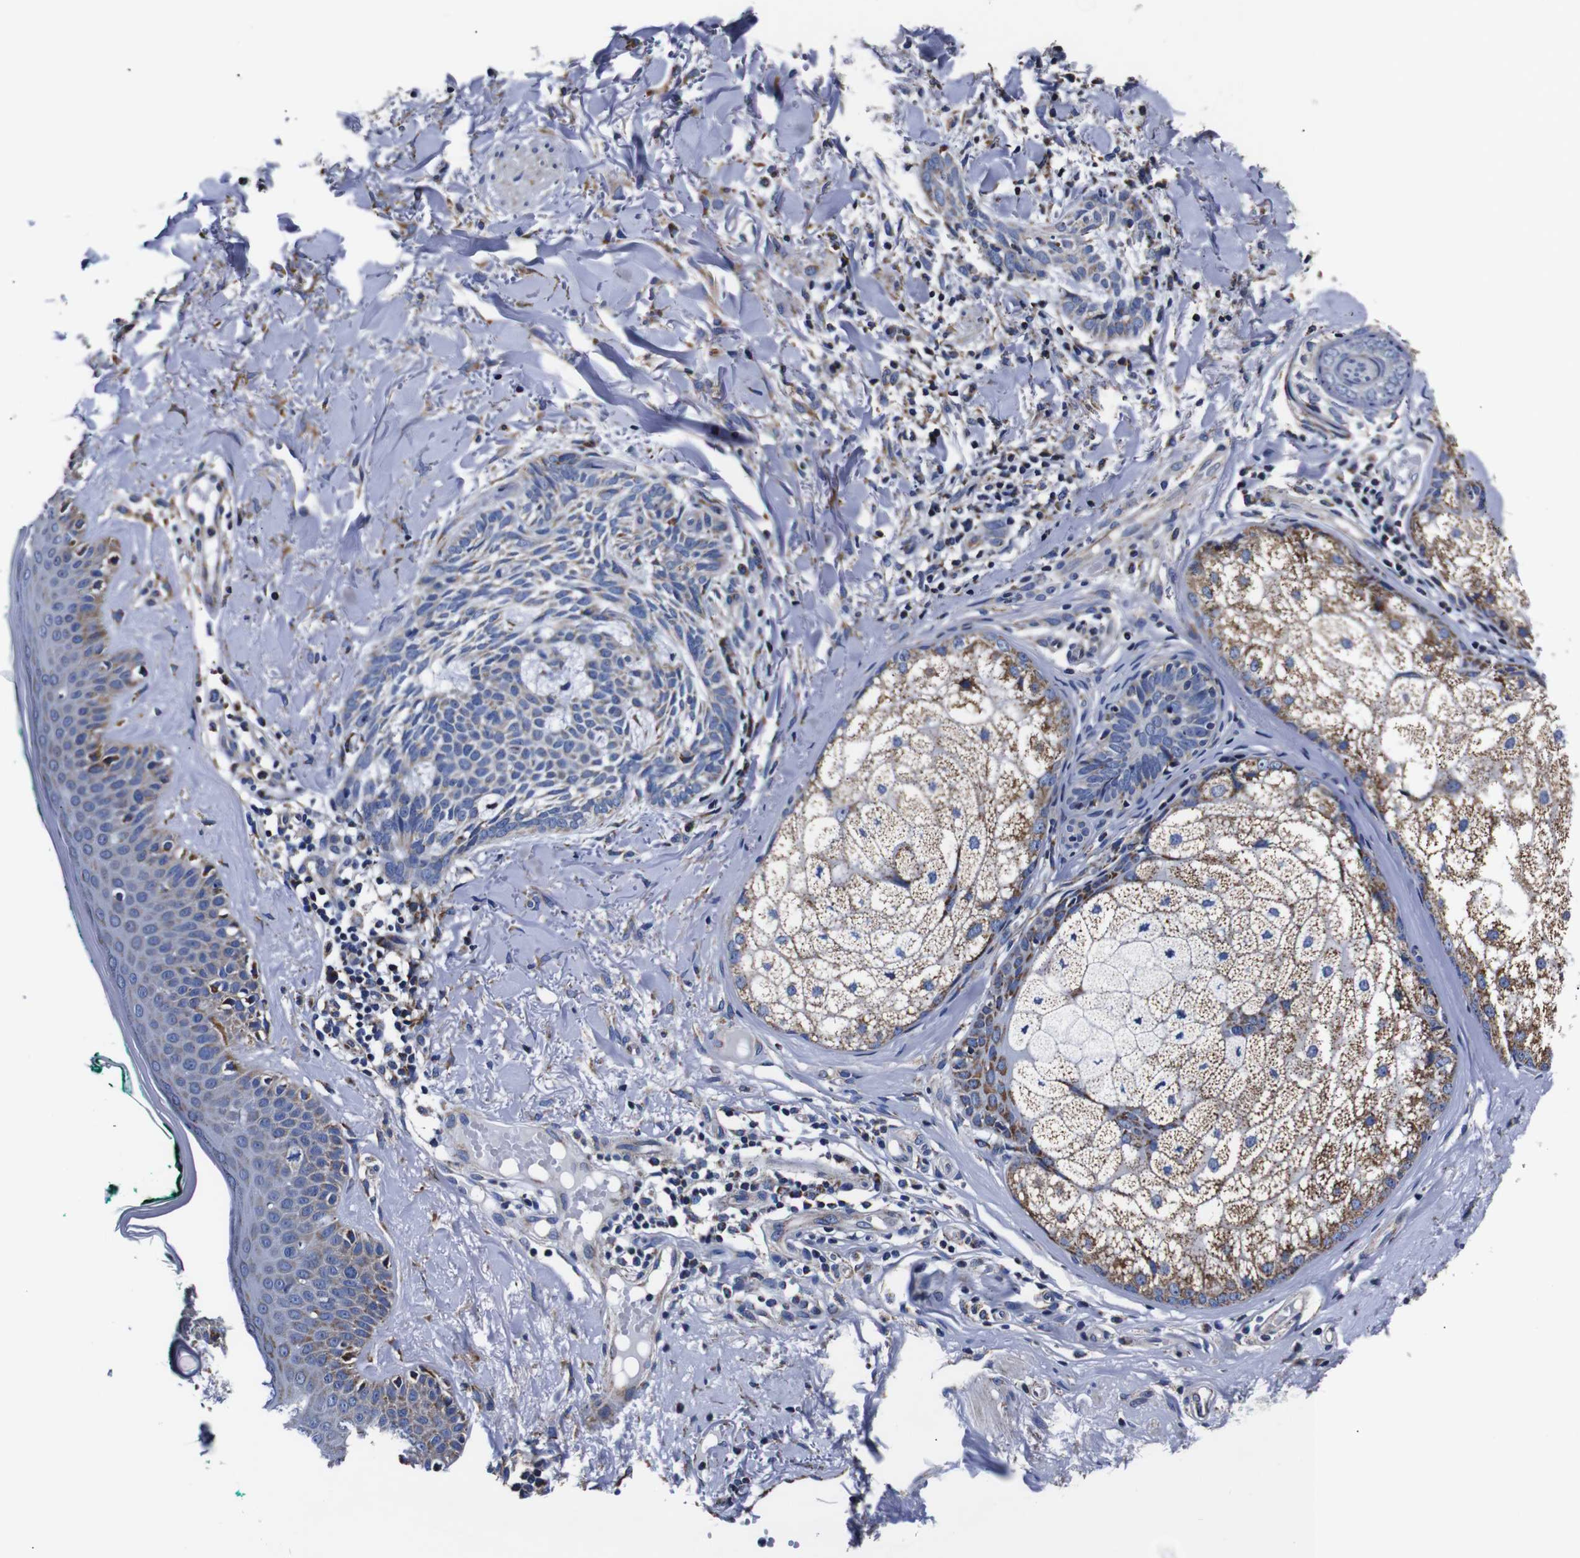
{"staining": {"intensity": "weak", "quantity": "<25%", "location": "cytoplasmic/membranous"}, "tissue": "skin cancer", "cell_type": "Tumor cells", "image_type": "cancer", "snomed": [{"axis": "morphology", "description": "Basal cell carcinoma"}, {"axis": "topography", "description": "Skin"}], "caption": "This photomicrograph is of basal cell carcinoma (skin) stained with immunohistochemistry to label a protein in brown with the nuclei are counter-stained blue. There is no staining in tumor cells.", "gene": "FKBP9", "patient": {"sex": "male", "age": 43}}